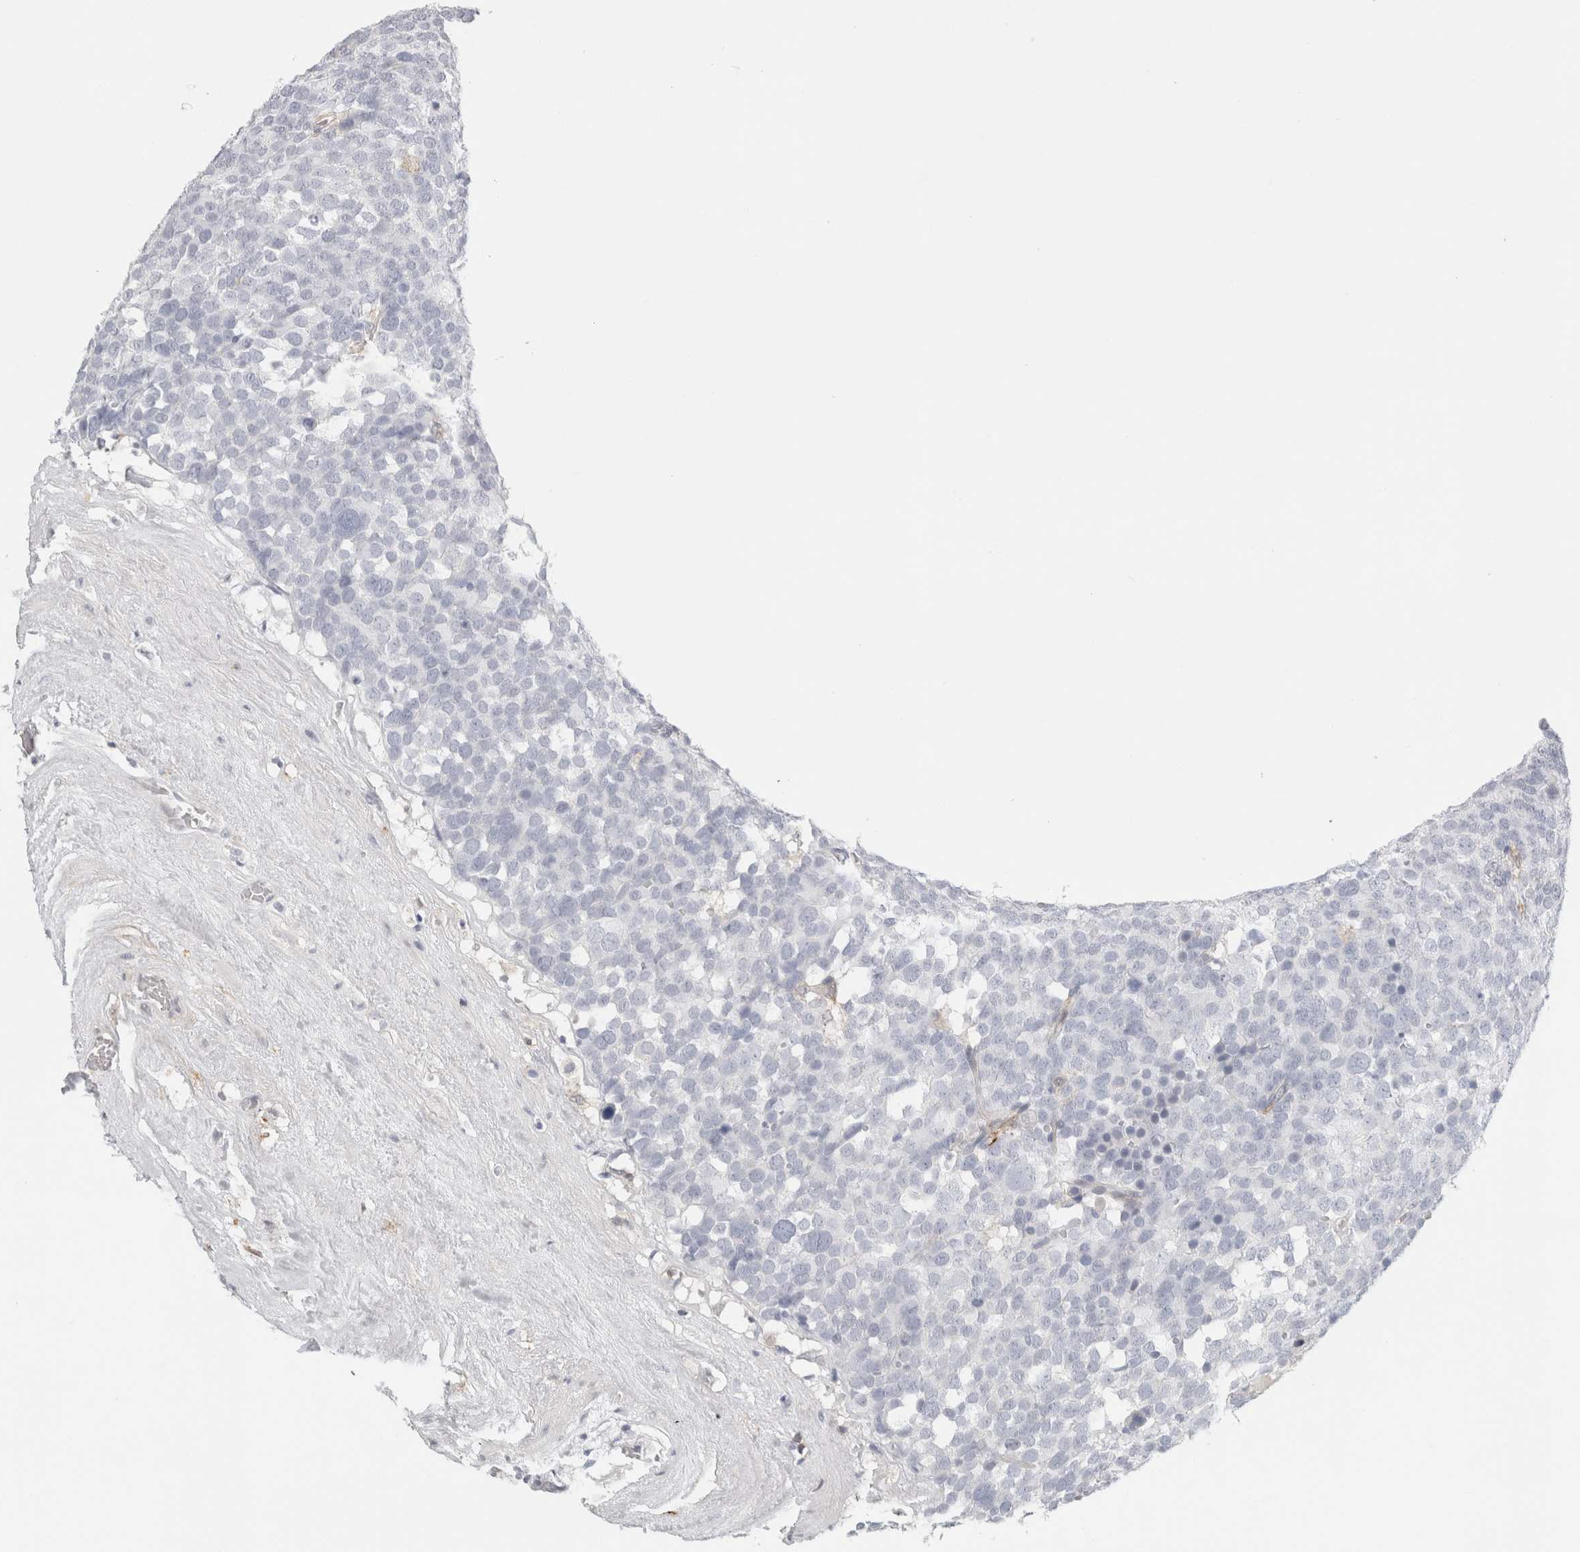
{"staining": {"intensity": "negative", "quantity": "none", "location": "none"}, "tissue": "testis cancer", "cell_type": "Tumor cells", "image_type": "cancer", "snomed": [{"axis": "morphology", "description": "Seminoma, NOS"}, {"axis": "topography", "description": "Testis"}], "caption": "A histopathology image of testis cancer (seminoma) stained for a protein exhibits no brown staining in tumor cells.", "gene": "P2RY2", "patient": {"sex": "male", "age": 71}}